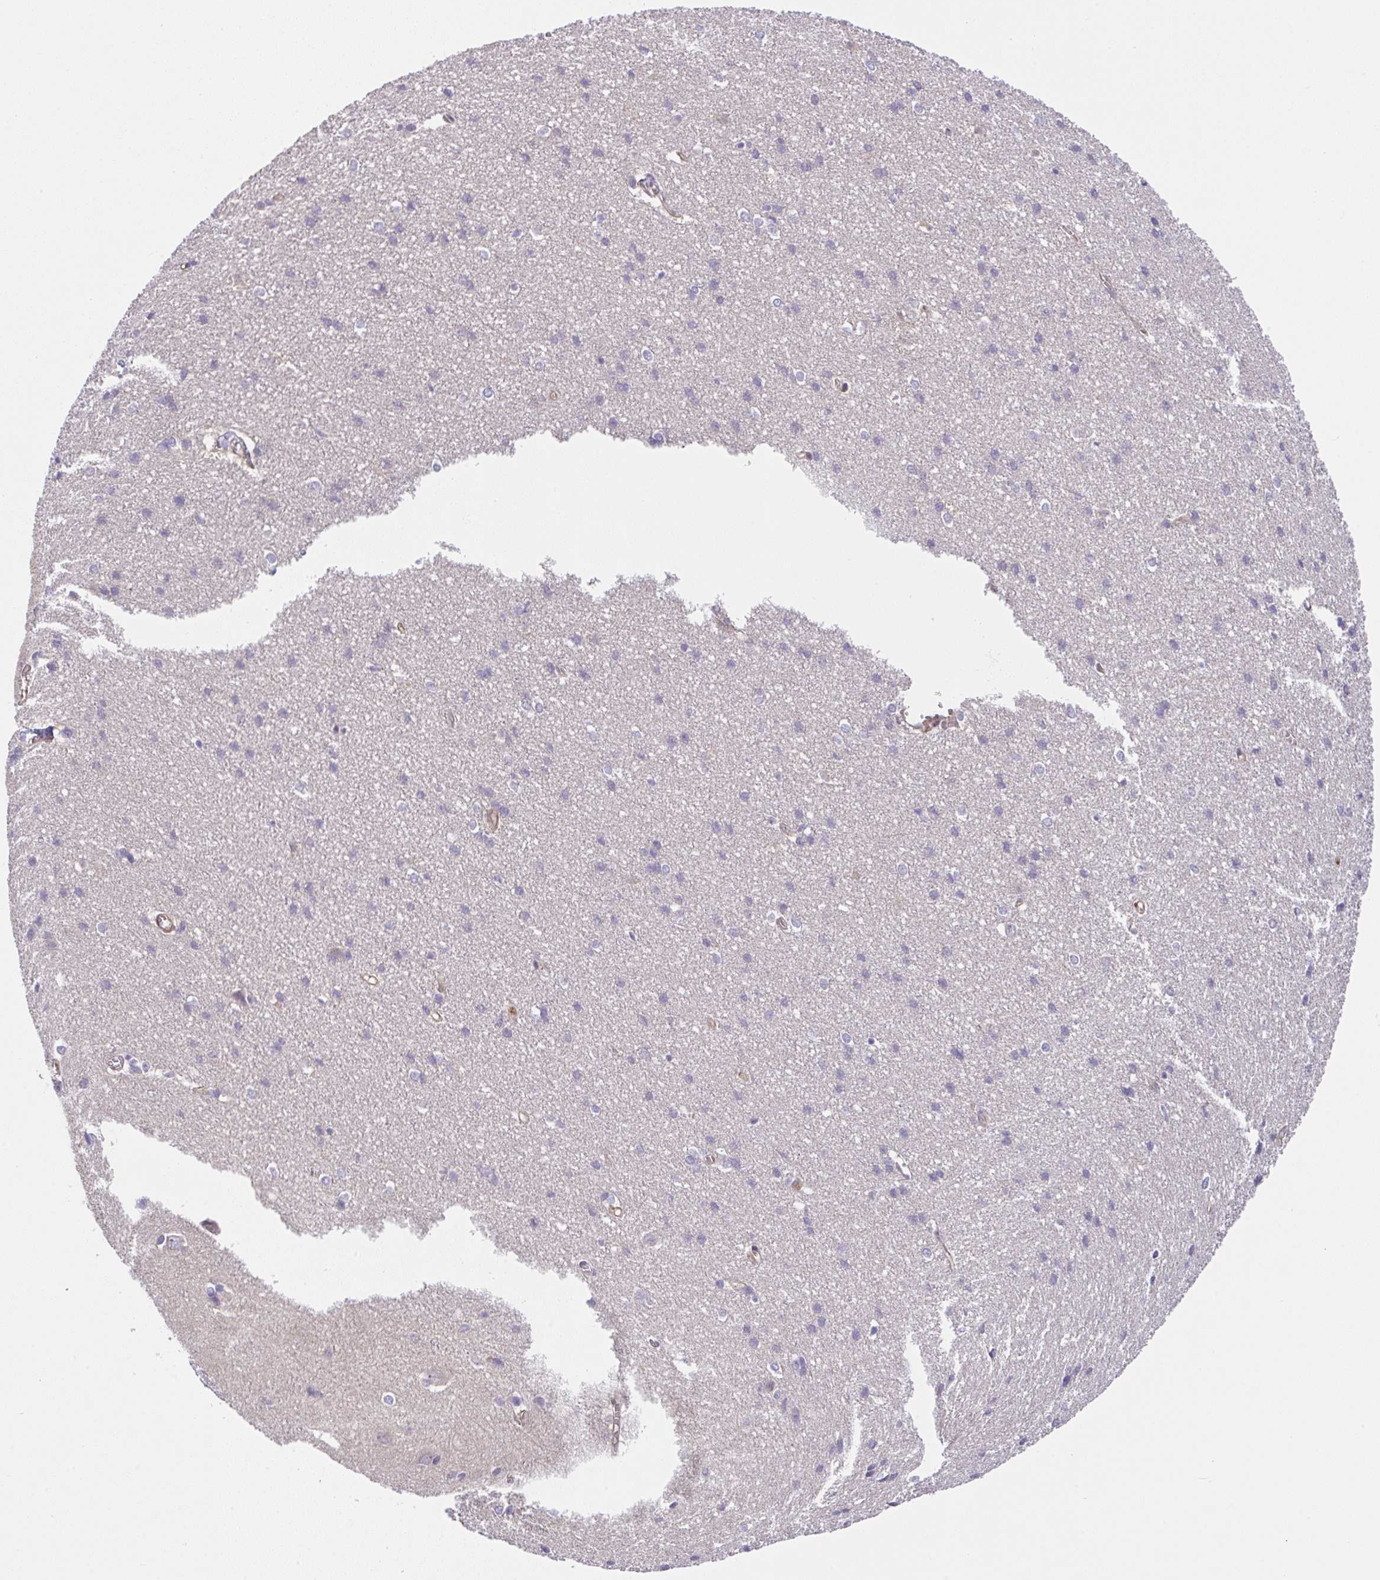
{"staining": {"intensity": "moderate", "quantity": "25%-75%", "location": "cytoplasmic/membranous"}, "tissue": "cerebral cortex", "cell_type": "Endothelial cells", "image_type": "normal", "snomed": [{"axis": "morphology", "description": "Normal tissue, NOS"}, {"axis": "topography", "description": "Cerebral cortex"}], "caption": "The photomicrograph reveals a brown stain indicating the presence of a protein in the cytoplasmic/membranous of endothelial cells in cerebral cortex. The staining was performed using DAB (3,3'-diaminobenzidine), with brown indicating positive protein expression. Nuclei are stained blue with hematoxylin.", "gene": "ZNF696", "patient": {"sex": "male", "age": 37}}